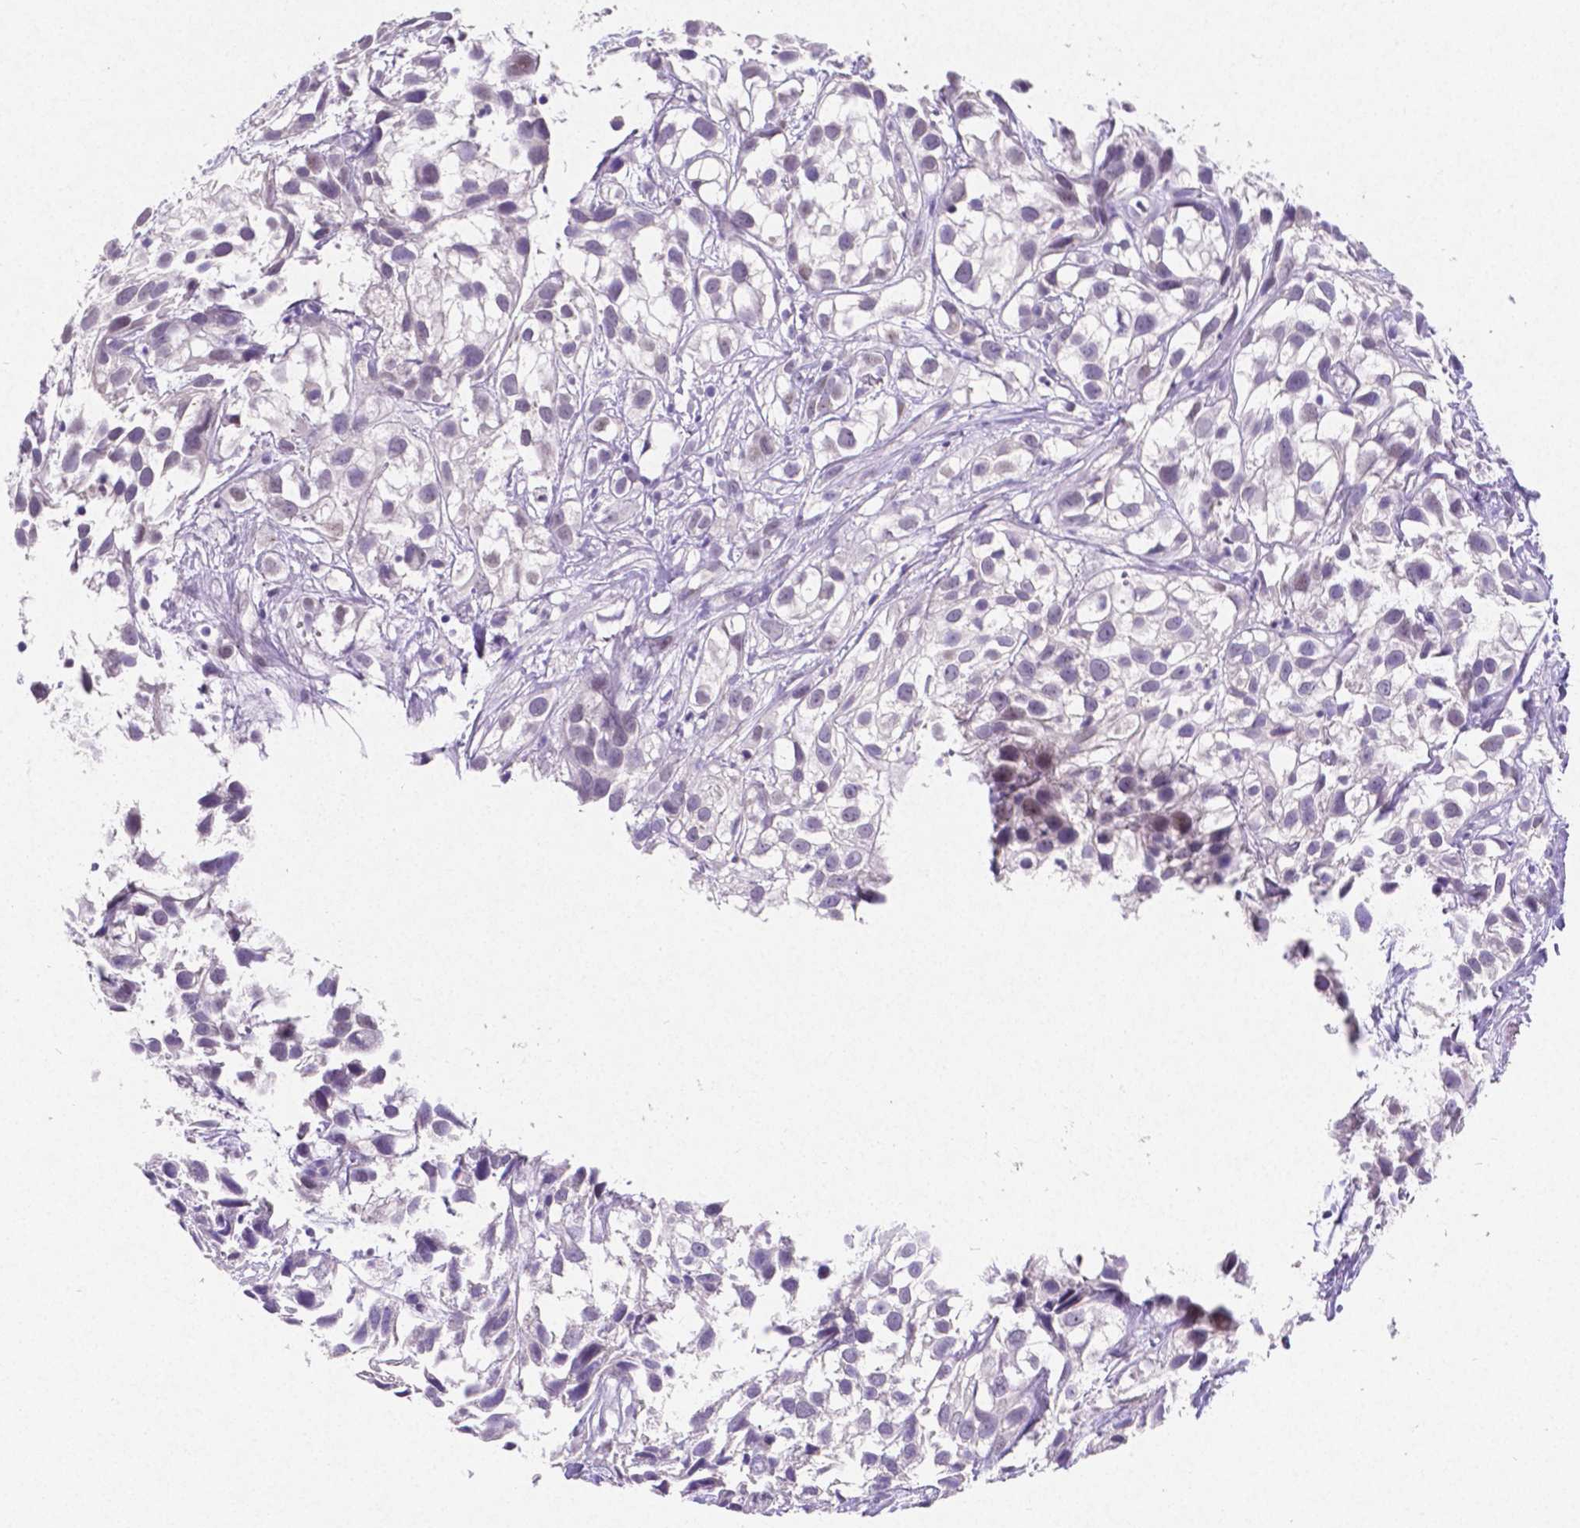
{"staining": {"intensity": "negative", "quantity": "none", "location": "none"}, "tissue": "urothelial cancer", "cell_type": "Tumor cells", "image_type": "cancer", "snomed": [{"axis": "morphology", "description": "Urothelial carcinoma, High grade"}, {"axis": "topography", "description": "Urinary bladder"}], "caption": "DAB immunohistochemical staining of urothelial cancer reveals no significant positivity in tumor cells.", "gene": "SATB2", "patient": {"sex": "male", "age": 56}}